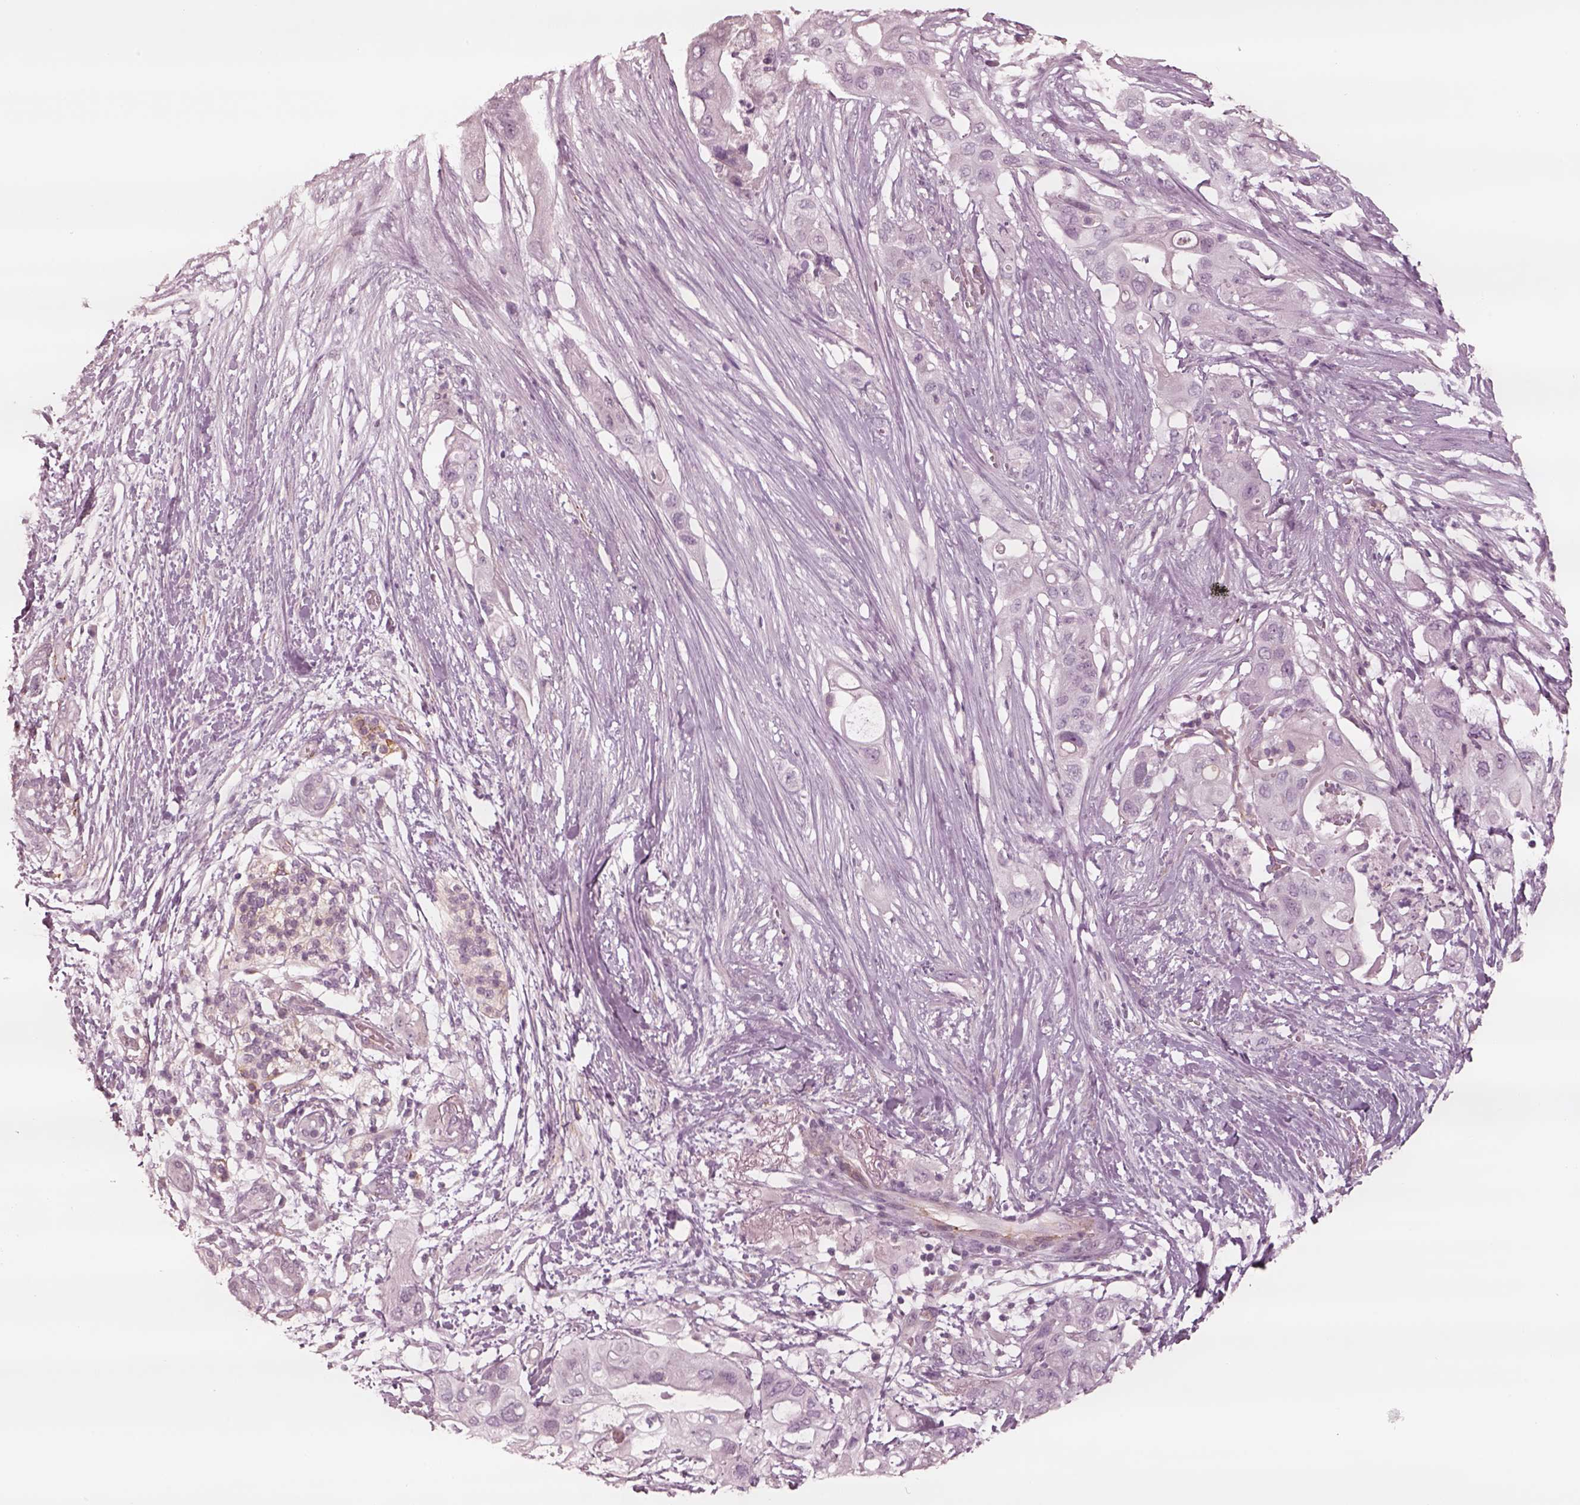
{"staining": {"intensity": "negative", "quantity": "none", "location": "none"}, "tissue": "pancreatic cancer", "cell_type": "Tumor cells", "image_type": "cancer", "snomed": [{"axis": "morphology", "description": "Adenocarcinoma, NOS"}, {"axis": "topography", "description": "Pancreas"}], "caption": "The immunohistochemistry (IHC) histopathology image has no significant staining in tumor cells of pancreatic cancer tissue.", "gene": "DNAAF9", "patient": {"sex": "female", "age": 72}}